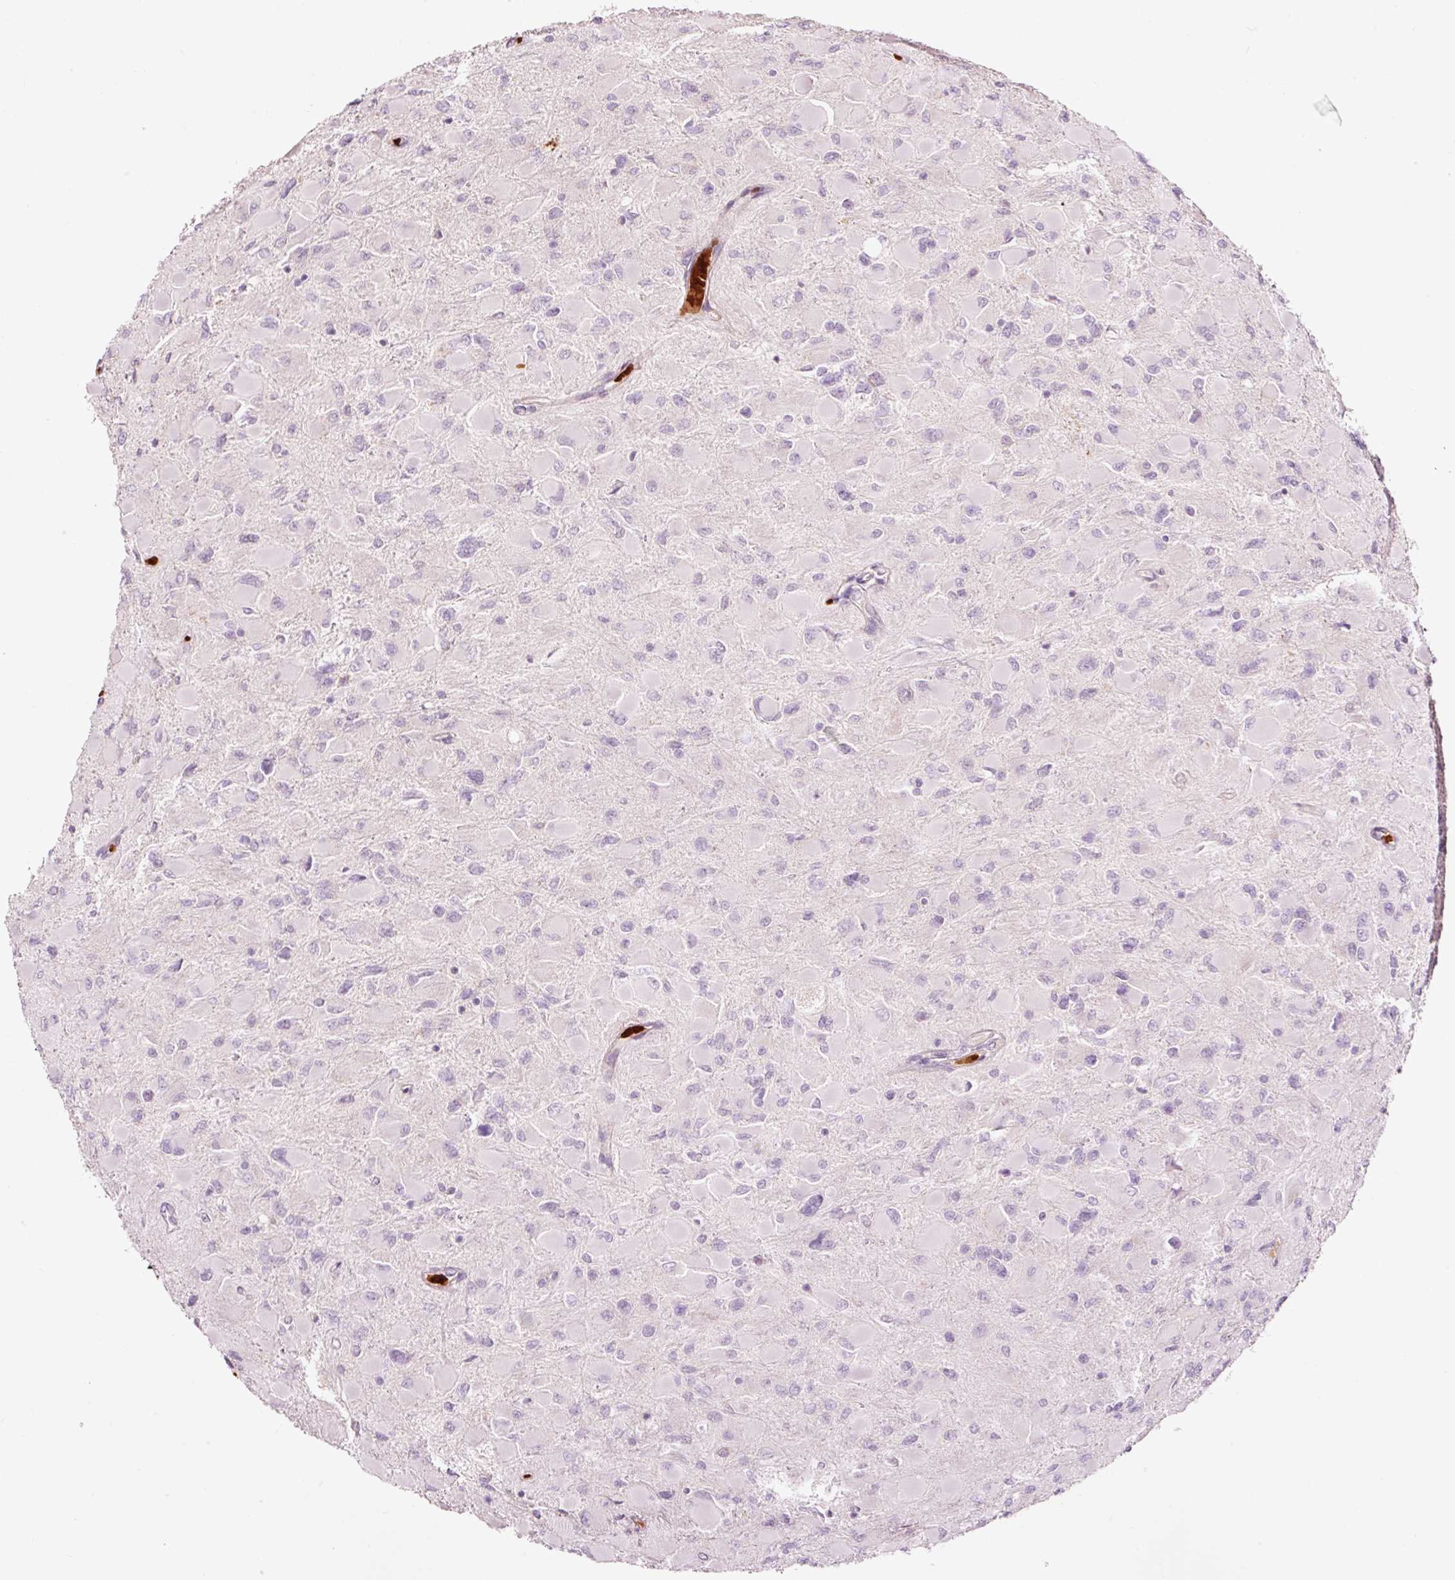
{"staining": {"intensity": "negative", "quantity": "none", "location": "none"}, "tissue": "glioma", "cell_type": "Tumor cells", "image_type": "cancer", "snomed": [{"axis": "morphology", "description": "Glioma, malignant, High grade"}, {"axis": "topography", "description": "Cerebral cortex"}], "caption": "Immunohistochemistry histopathology image of neoplastic tissue: glioma stained with DAB displays no significant protein expression in tumor cells.", "gene": "LDHAL6B", "patient": {"sex": "female", "age": 36}}